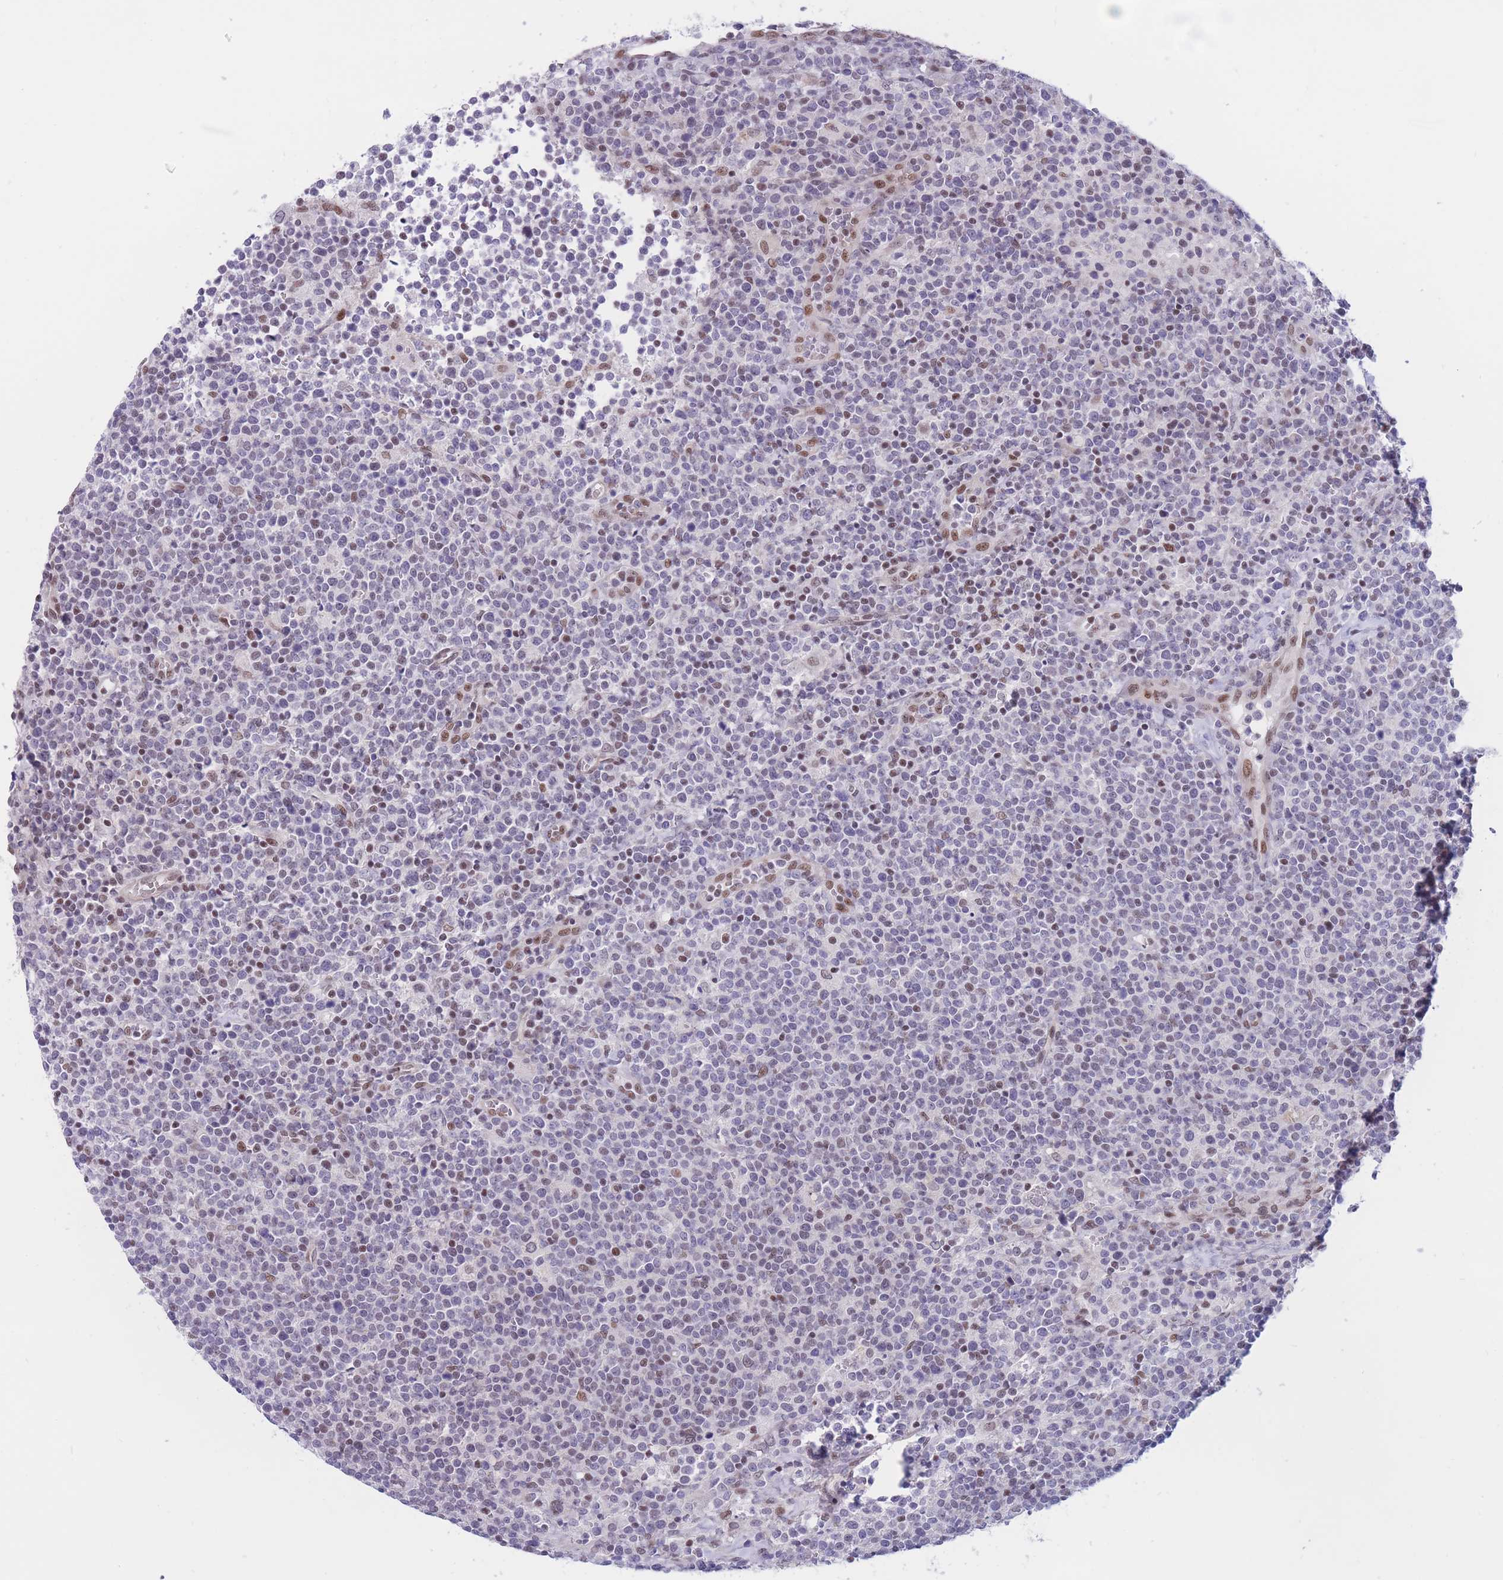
{"staining": {"intensity": "negative", "quantity": "none", "location": "none"}, "tissue": "lymphoma", "cell_type": "Tumor cells", "image_type": "cancer", "snomed": [{"axis": "morphology", "description": "Malignant lymphoma, non-Hodgkin's type, High grade"}, {"axis": "topography", "description": "Lymph node"}], "caption": "An immunohistochemistry histopathology image of lymphoma is shown. There is no staining in tumor cells of lymphoma.", "gene": "BCL9L", "patient": {"sex": "male", "age": 61}}